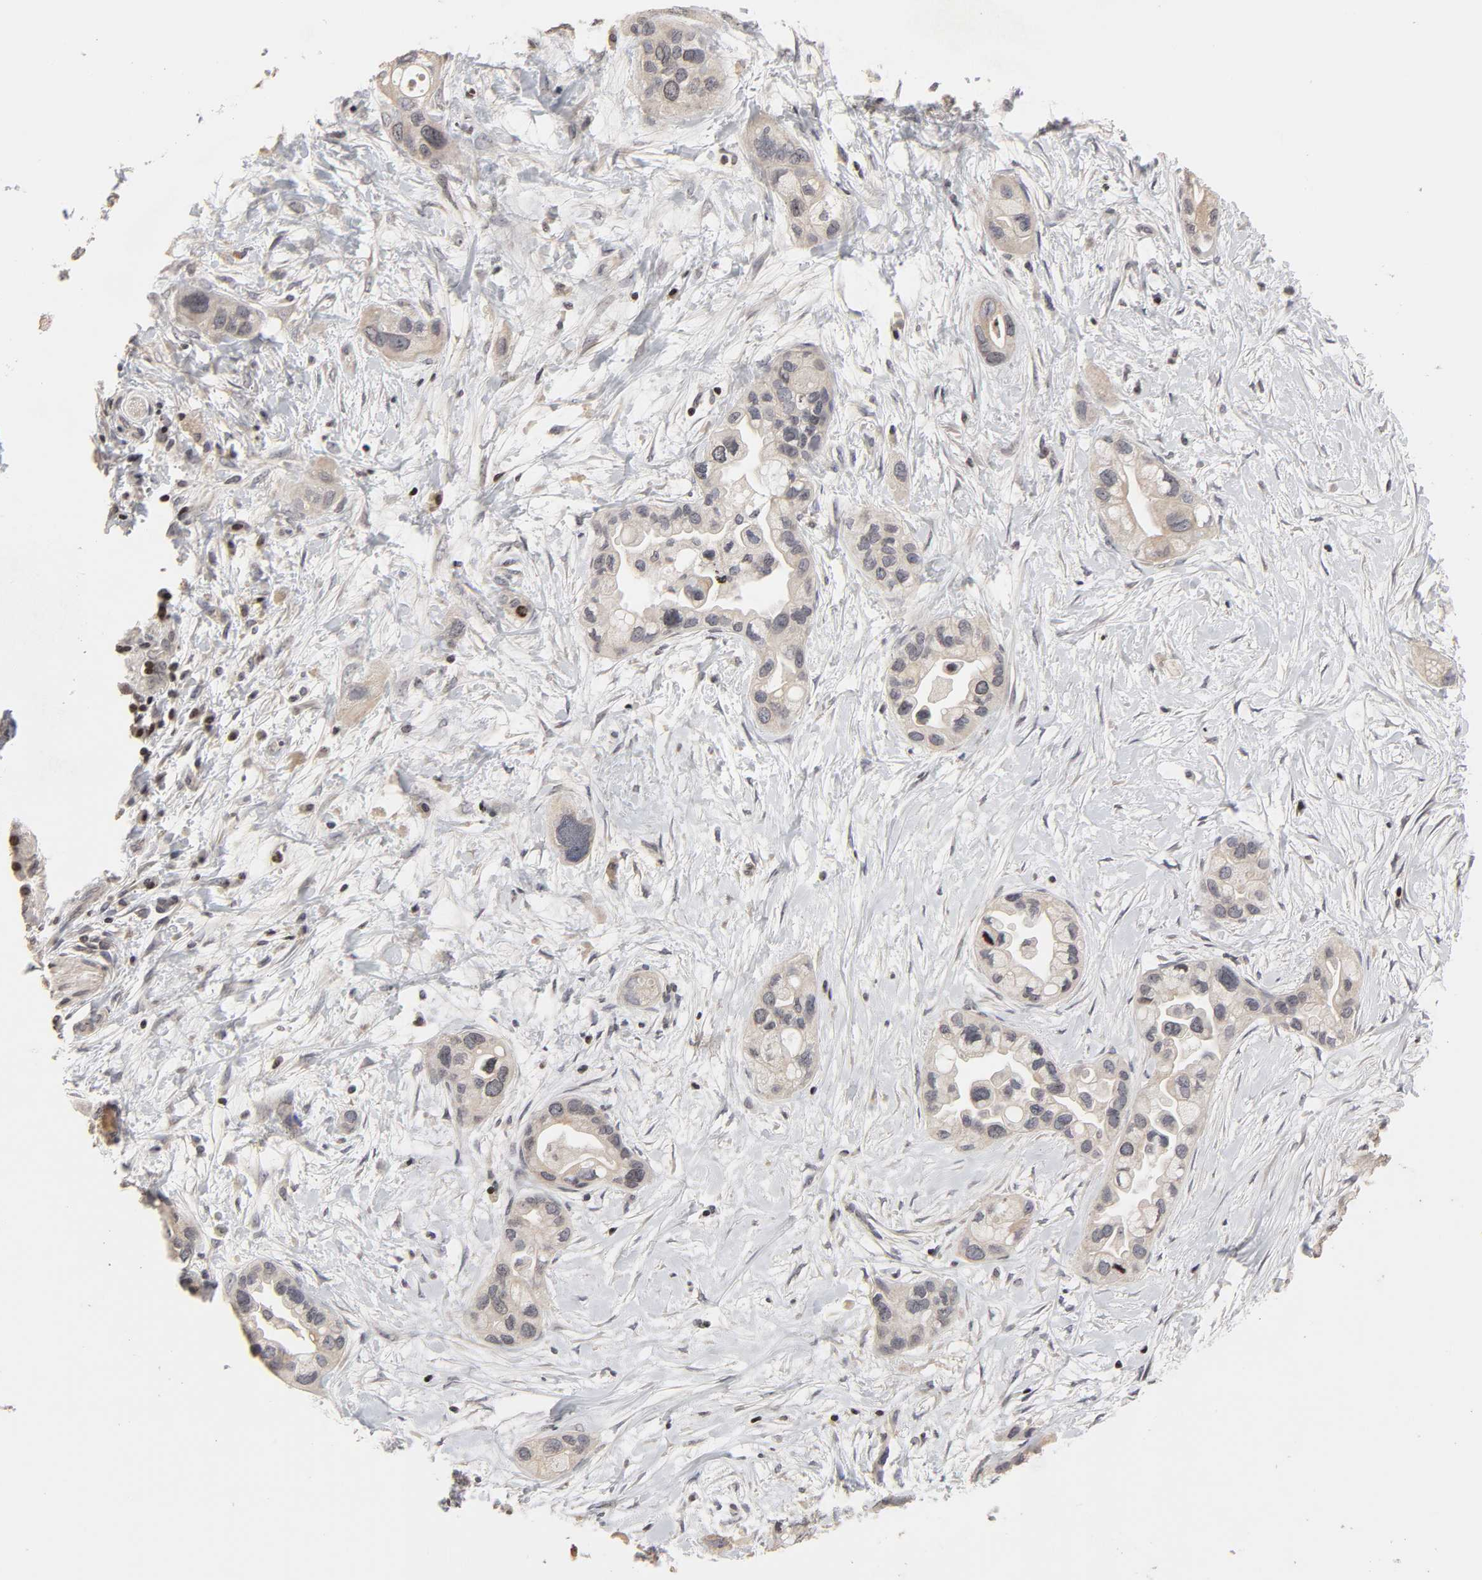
{"staining": {"intensity": "weak", "quantity": "<25%", "location": "cytoplasmic/membranous"}, "tissue": "pancreatic cancer", "cell_type": "Tumor cells", "image_type": "cancer", "snomed": [{"axis": "morphology", "description": "Adenocarcinoma, NOS"}, {"axis": "topography", "description": "Pancreas"}], "caption": "This is an immunohistochemistry image of human adenocarcinoma (pancreatic). There is no expression in tumor cells.", "gene": "ZNF473", "patient": {"sex": "female", "age": 77}}